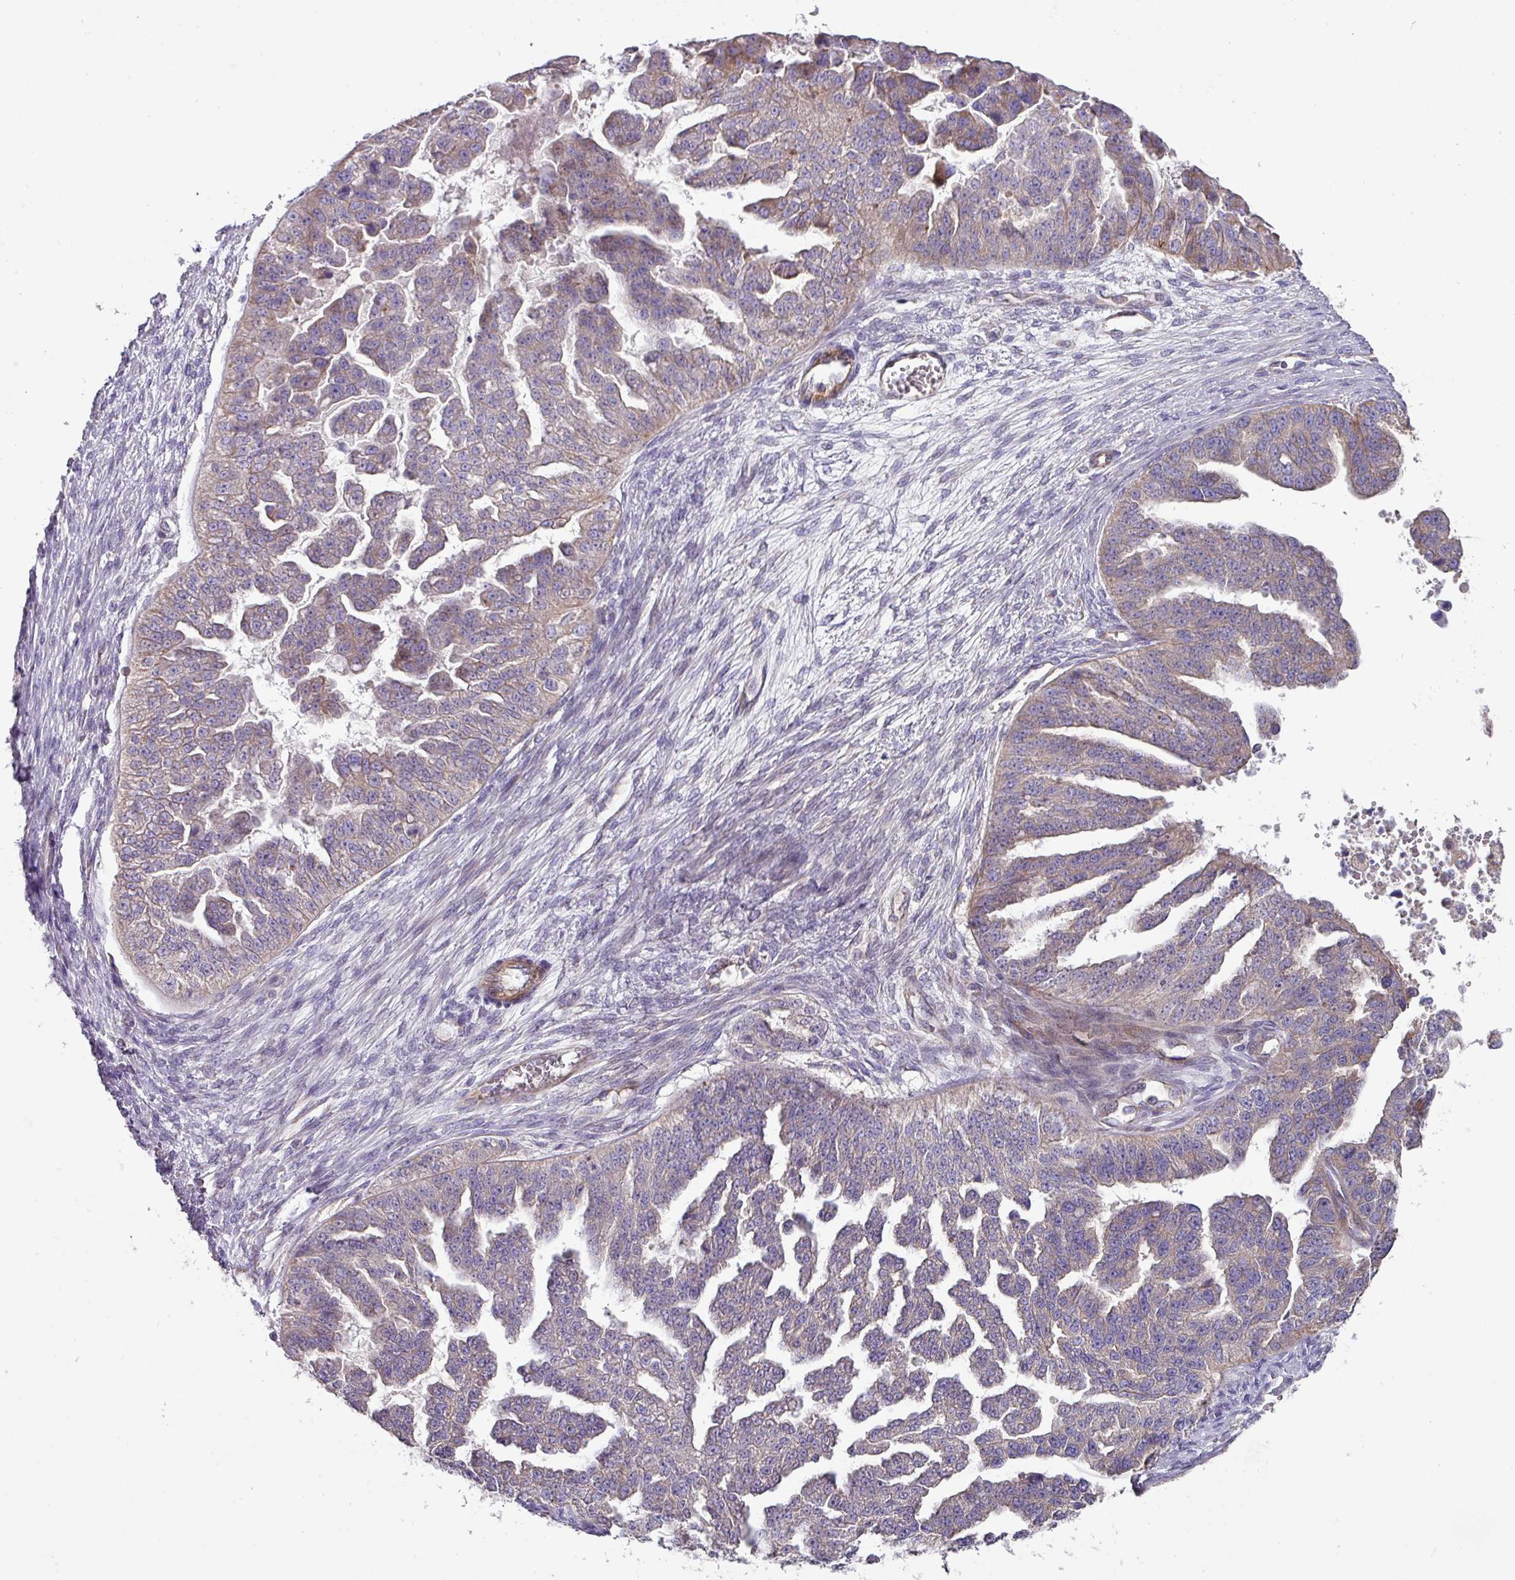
{"staining": {"intensity": "weak", "quantity": "25%-75%", "location": "cytoplasmic/membranous"}, "tissue": "ovarian cancer", "cell_type": "Tumor cells", "image_type": "cancer", "snomed": [{"axis": "morphology", "description": "Cystadenocarcinoma, serous, NOS"}, {"axis": "topography", "description": "Ovary"}], "caption": "Serous cystadenocarcinoma (ovarian) was stained to show a protein in brown. There is low levels of weak cytoplasmic/membranous expression in approximately 25%-75% of tumor cells.", "gene": "MRRF", "patient": {"sex": "female", "age": 58}}